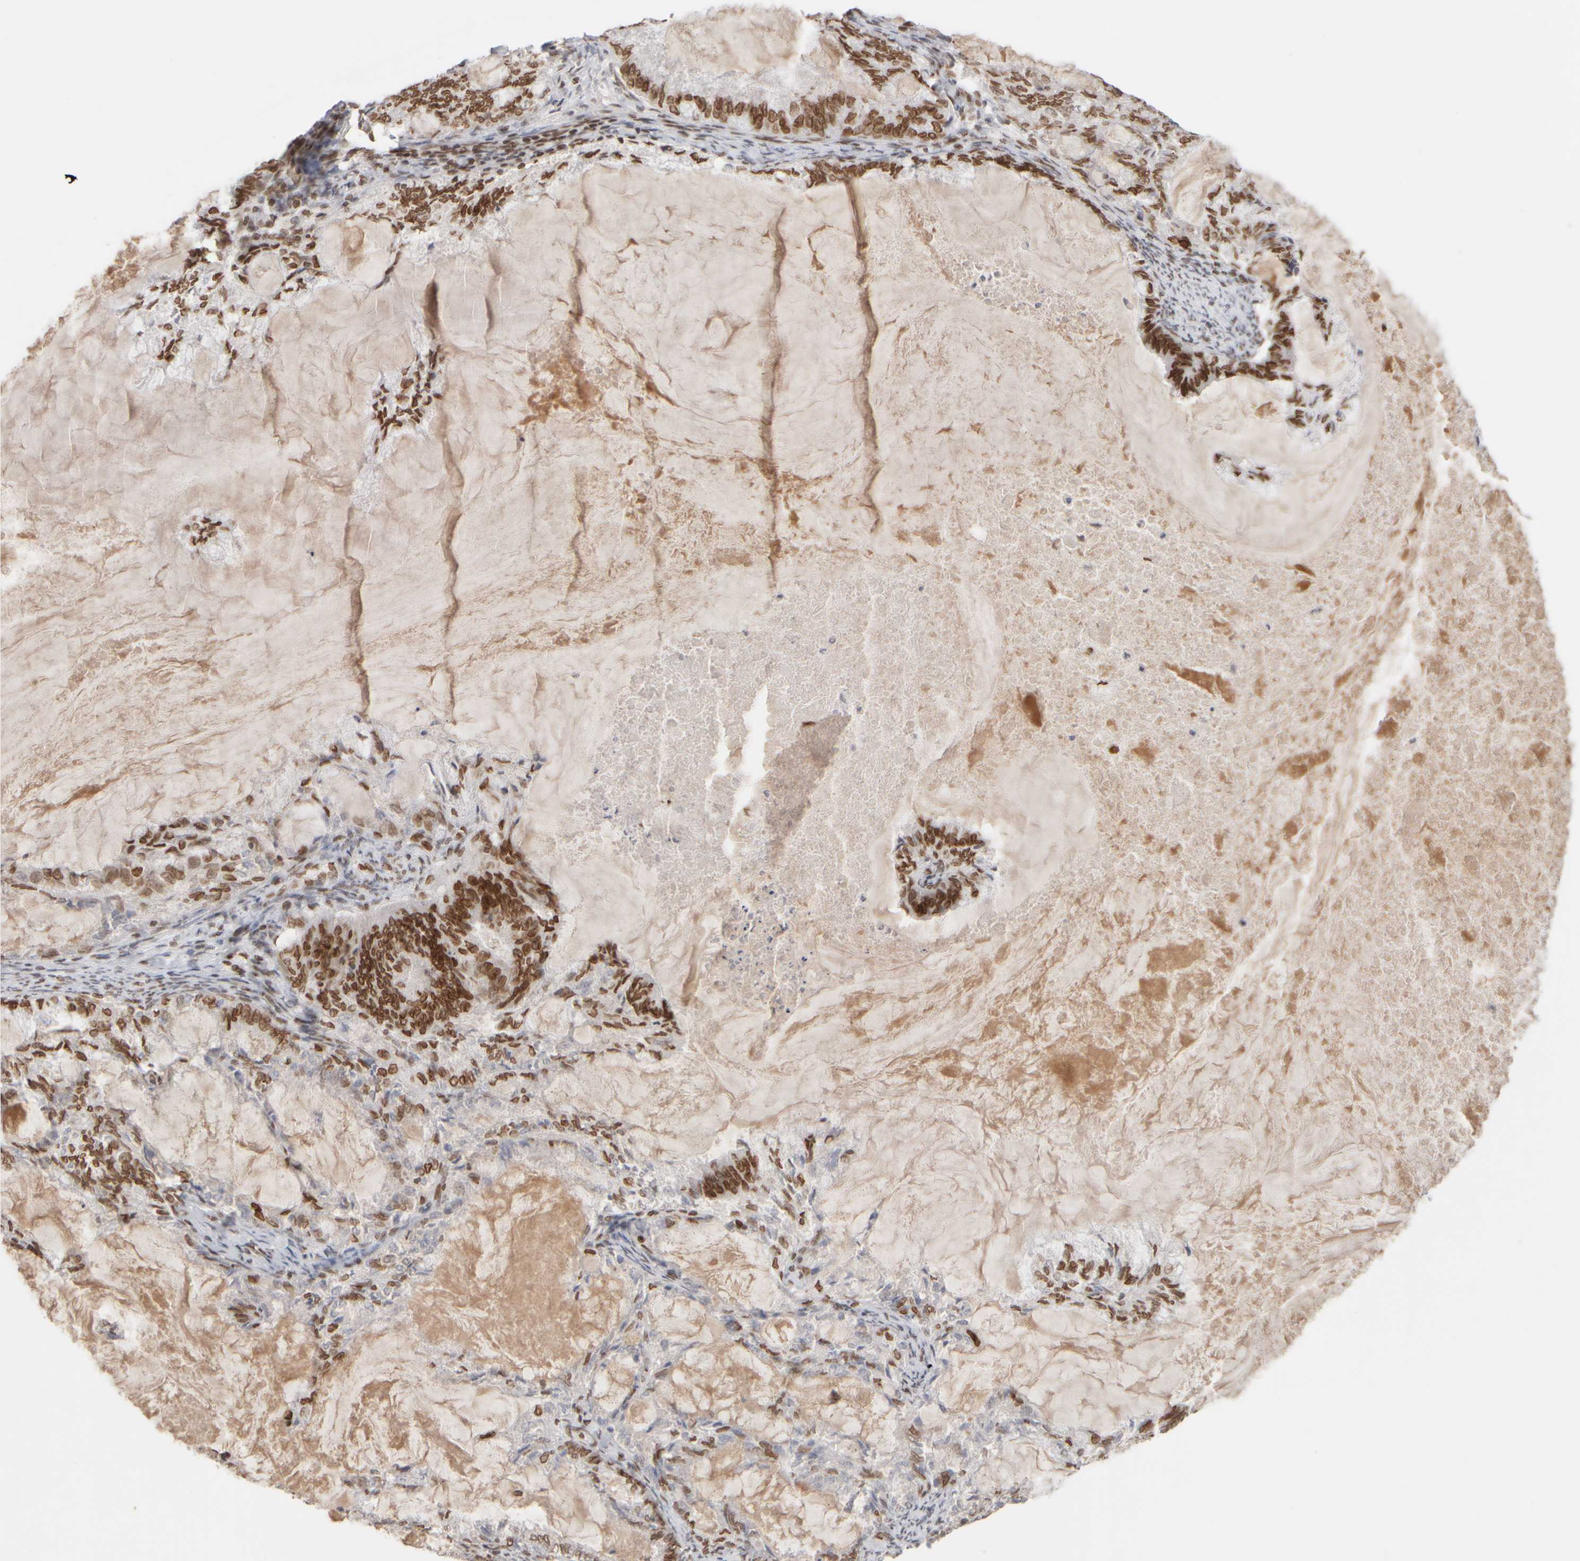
{"staining": {"intensity": "strong", "quantity": "25%-75%", "location": "nuclear"}, "tissue": "endometrial cancer", "cell_type": "Tumor cells", "image_type": "cancer", "snomed": [{"axis": "morphology", "description": "Adenocarcinoma, NOS"}, {"axis": "topography", "description": "Endometrium"}], "caption": "Endometrial cancer tissue displays strong nuclear expression in approximately 25%-75% of tumor cells", "gene": "ZC3HC1", "patient": {"sex": "female", "age": 86}}